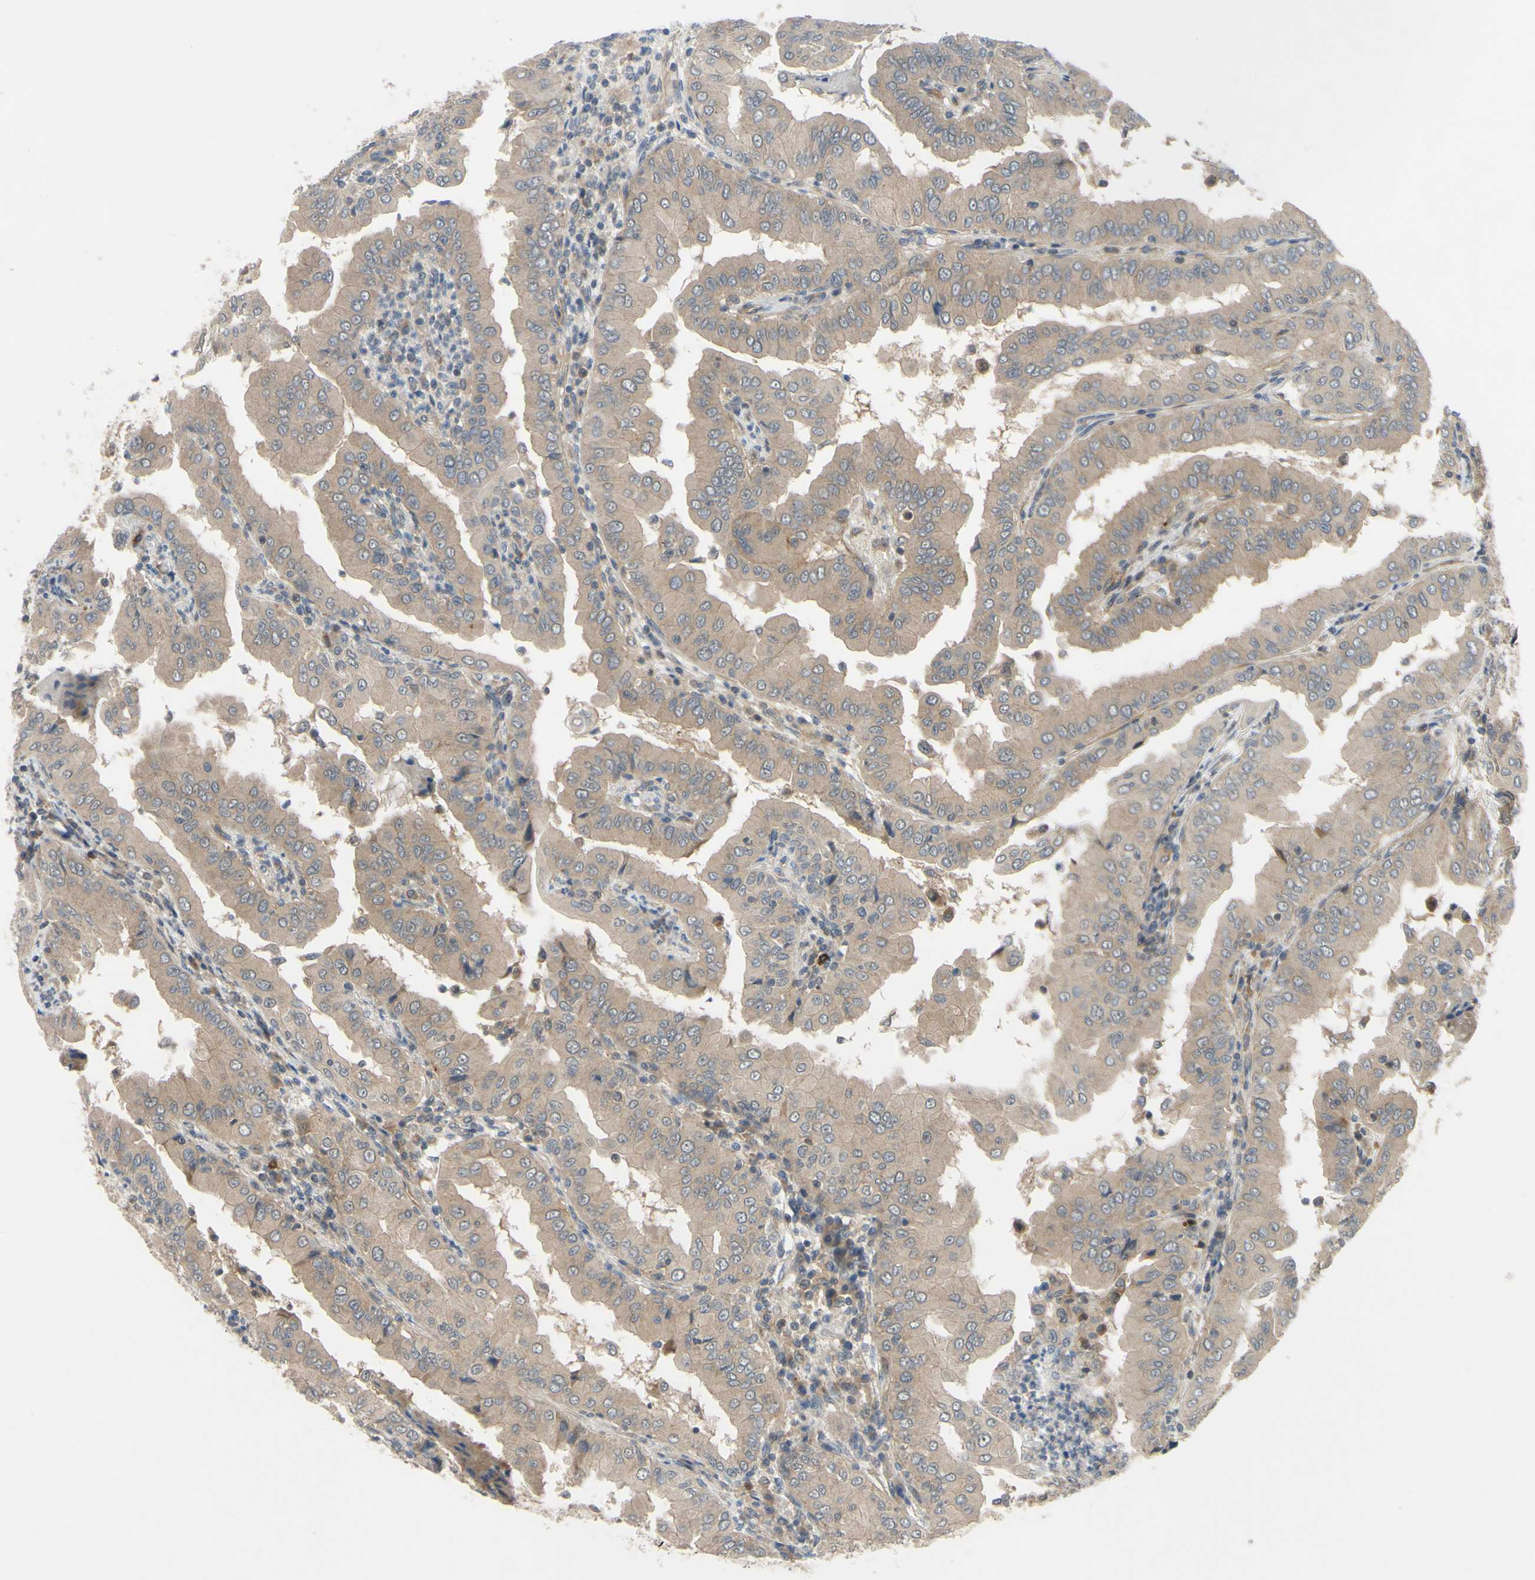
{"staining": {"intensity": "moderate", "quantity": ">75%", "location": "cytoplasmic/membranous"}, "tissue": "thyroid cancer", "cell_type": "Tumor cells", "image_type": "cancer", "snomed": [{"axis": "morphology", "description": "Papillary adenocarcinoma, NOS"}, {"axis": "topography", "description": "Thyroid gland"}], "caption": "Tumor cells display medium levels of moderate cytoplasmic/membranous staining in about >75% of cells in thyroid cancer. Using DAB (brown) and hematoxylin (blue) stains, captured at high magnification using brightfield microscopy.", "gene": "COMMD9", "patient": {"sex": "male", "age": 33}}